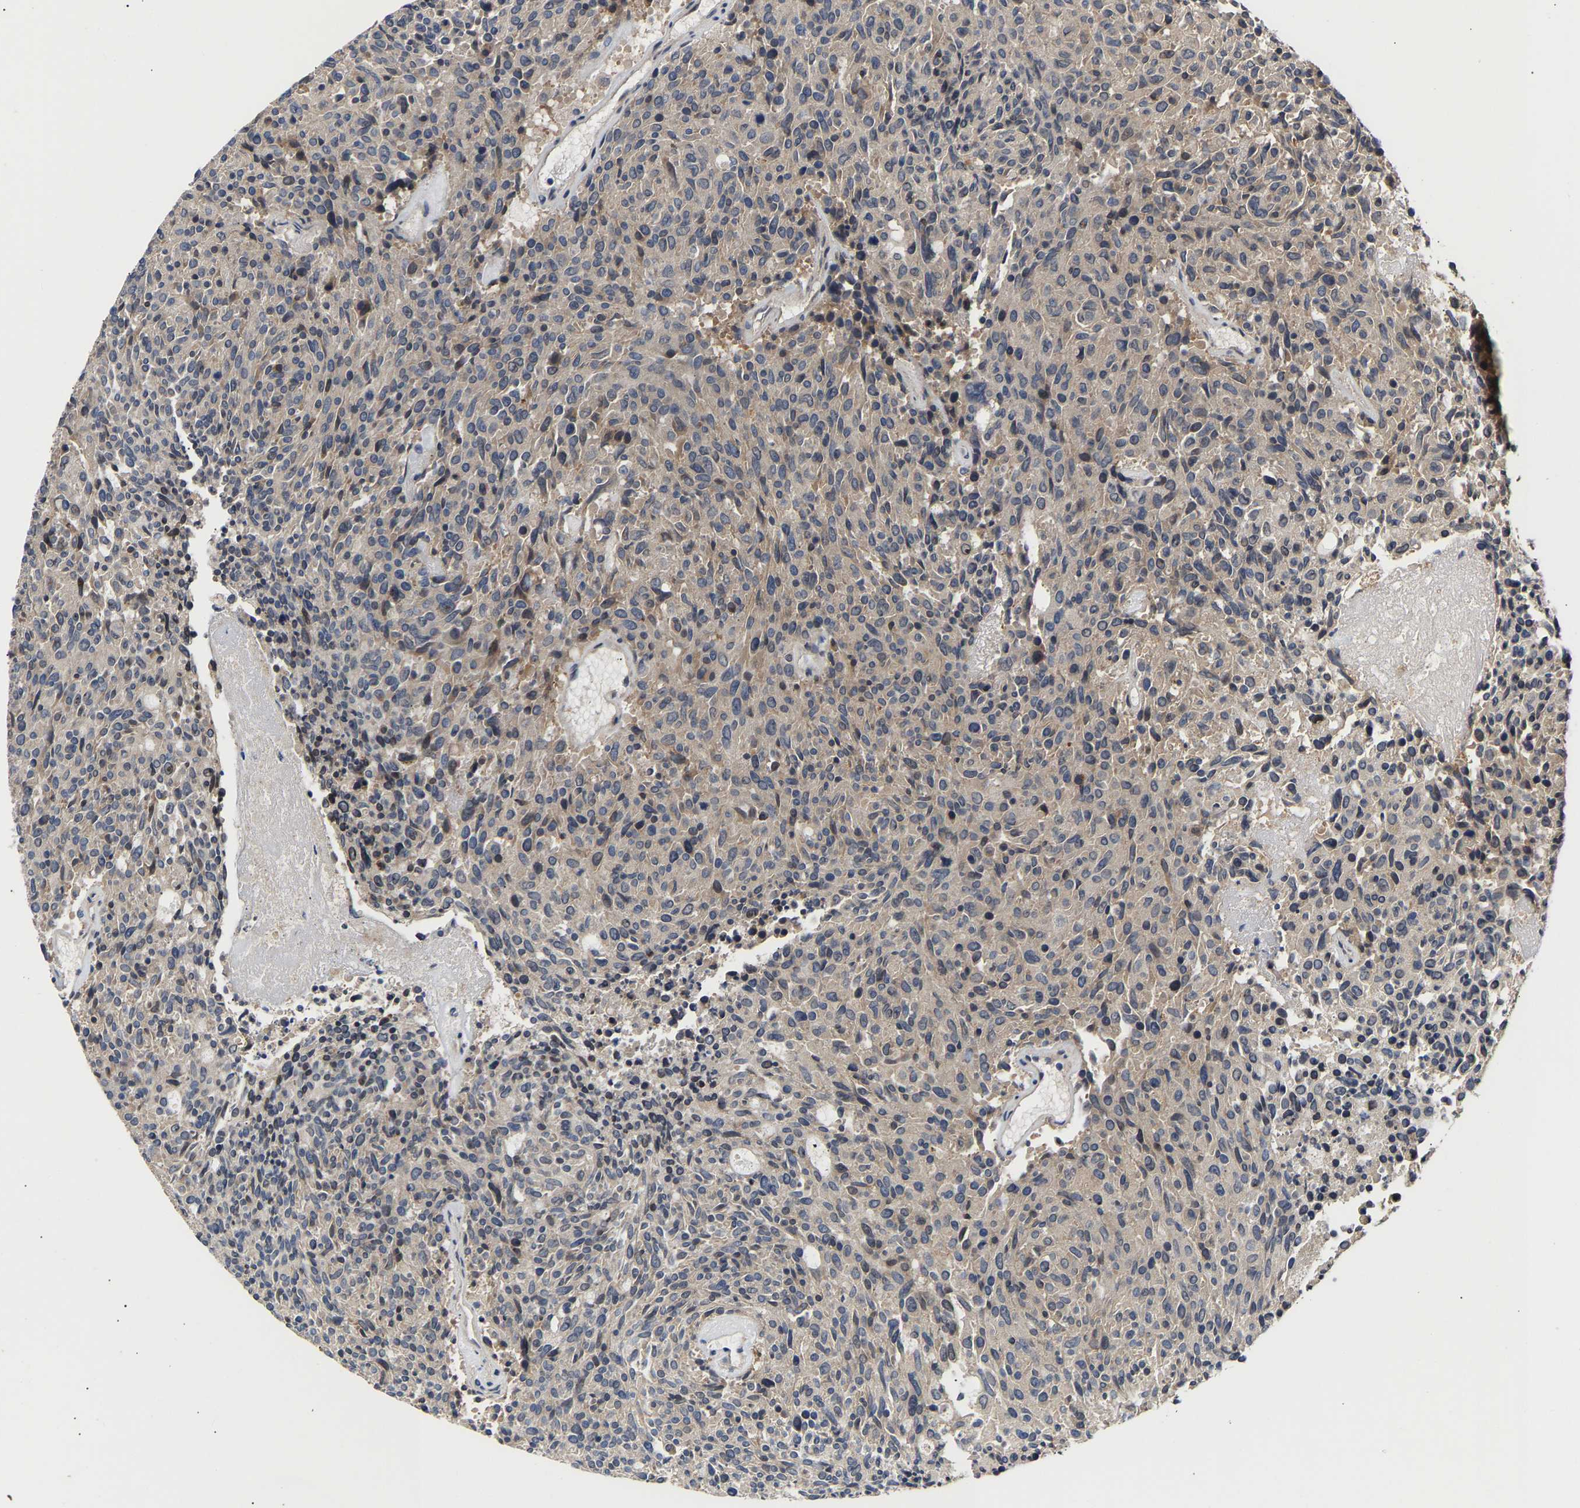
{"staining": {"intensity": "negative", "quantity": "none", "location": "none"}, "tissue": "carcinoid", "cell_type": "Tumor cells", "image_type": "cancer", "snomed": [{"axis": "morphology", "description": "Carcinoid, malignant, NOS"}, {"axis": "topography", "description": "Pancreas"}], "caption": "DAB (3,3'-diaminobenzidine) immunohistochemical staining of human carcinoid (malignant) displays no significant expression in tumor cells.", "gene": "KASH5", "patient": {"sex": "female", "age": 54}}